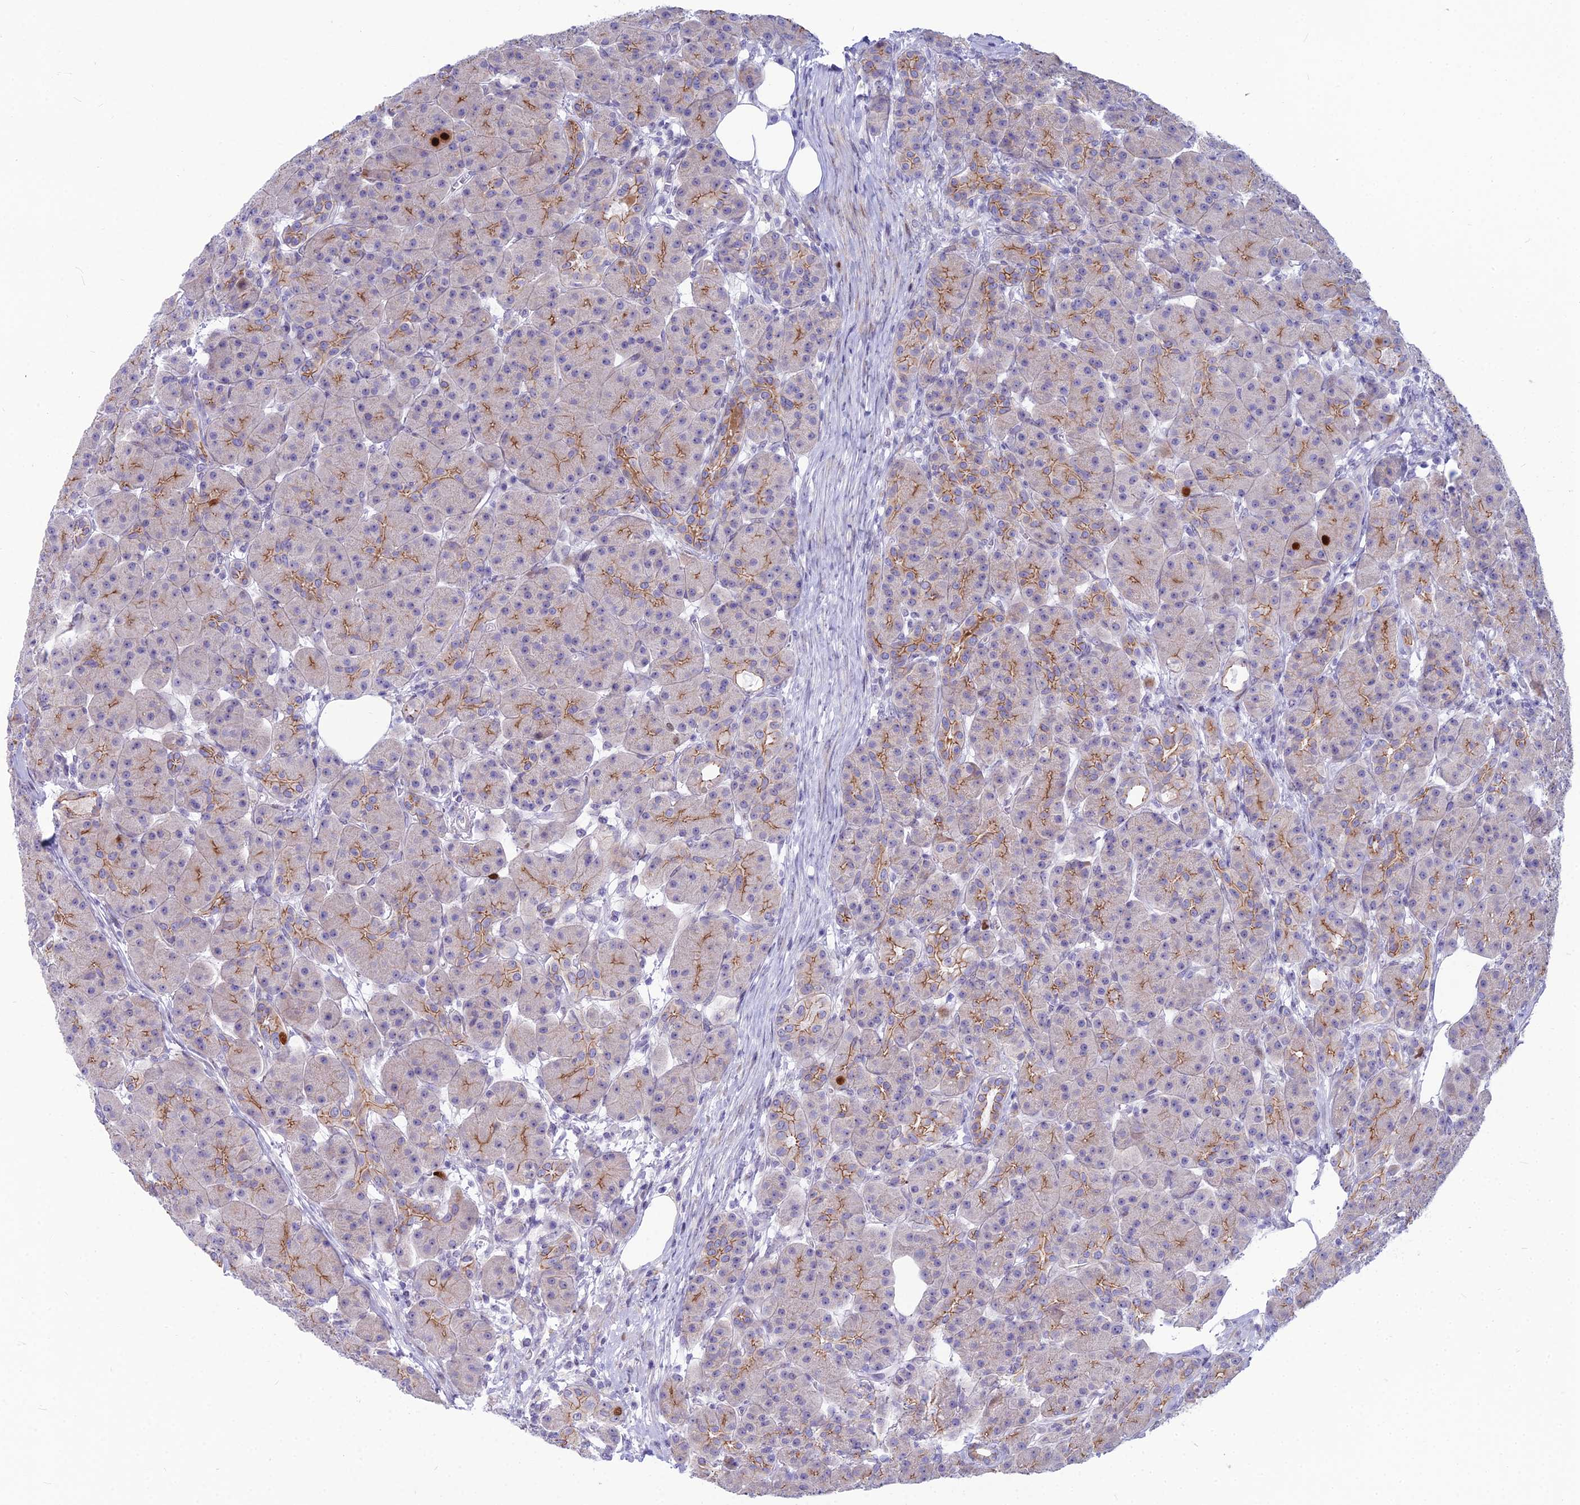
{"staining": {"intensity": "moderate", "quantity": "25%-75%", "location": "cytoplasmic/membranous"}, "tissue": "pancreas", "cell_type": "Exocrine glandular cells", "image_type": "normal", "snomed": [{"axis": "morphology", "description": "Normal tissue, NOS"}, {"axis": "topography", "description": "Pancreas"}], "caption": "Immunohistochemistry (IHC) of normal human pancreas shows medium levels of moderate cytoplasmic/membranous expression in approximately 25%-75% of exocrine glandular cells.", "gene": "ENSG00000285920", "patient": {"sex": "male", "age": 63}}